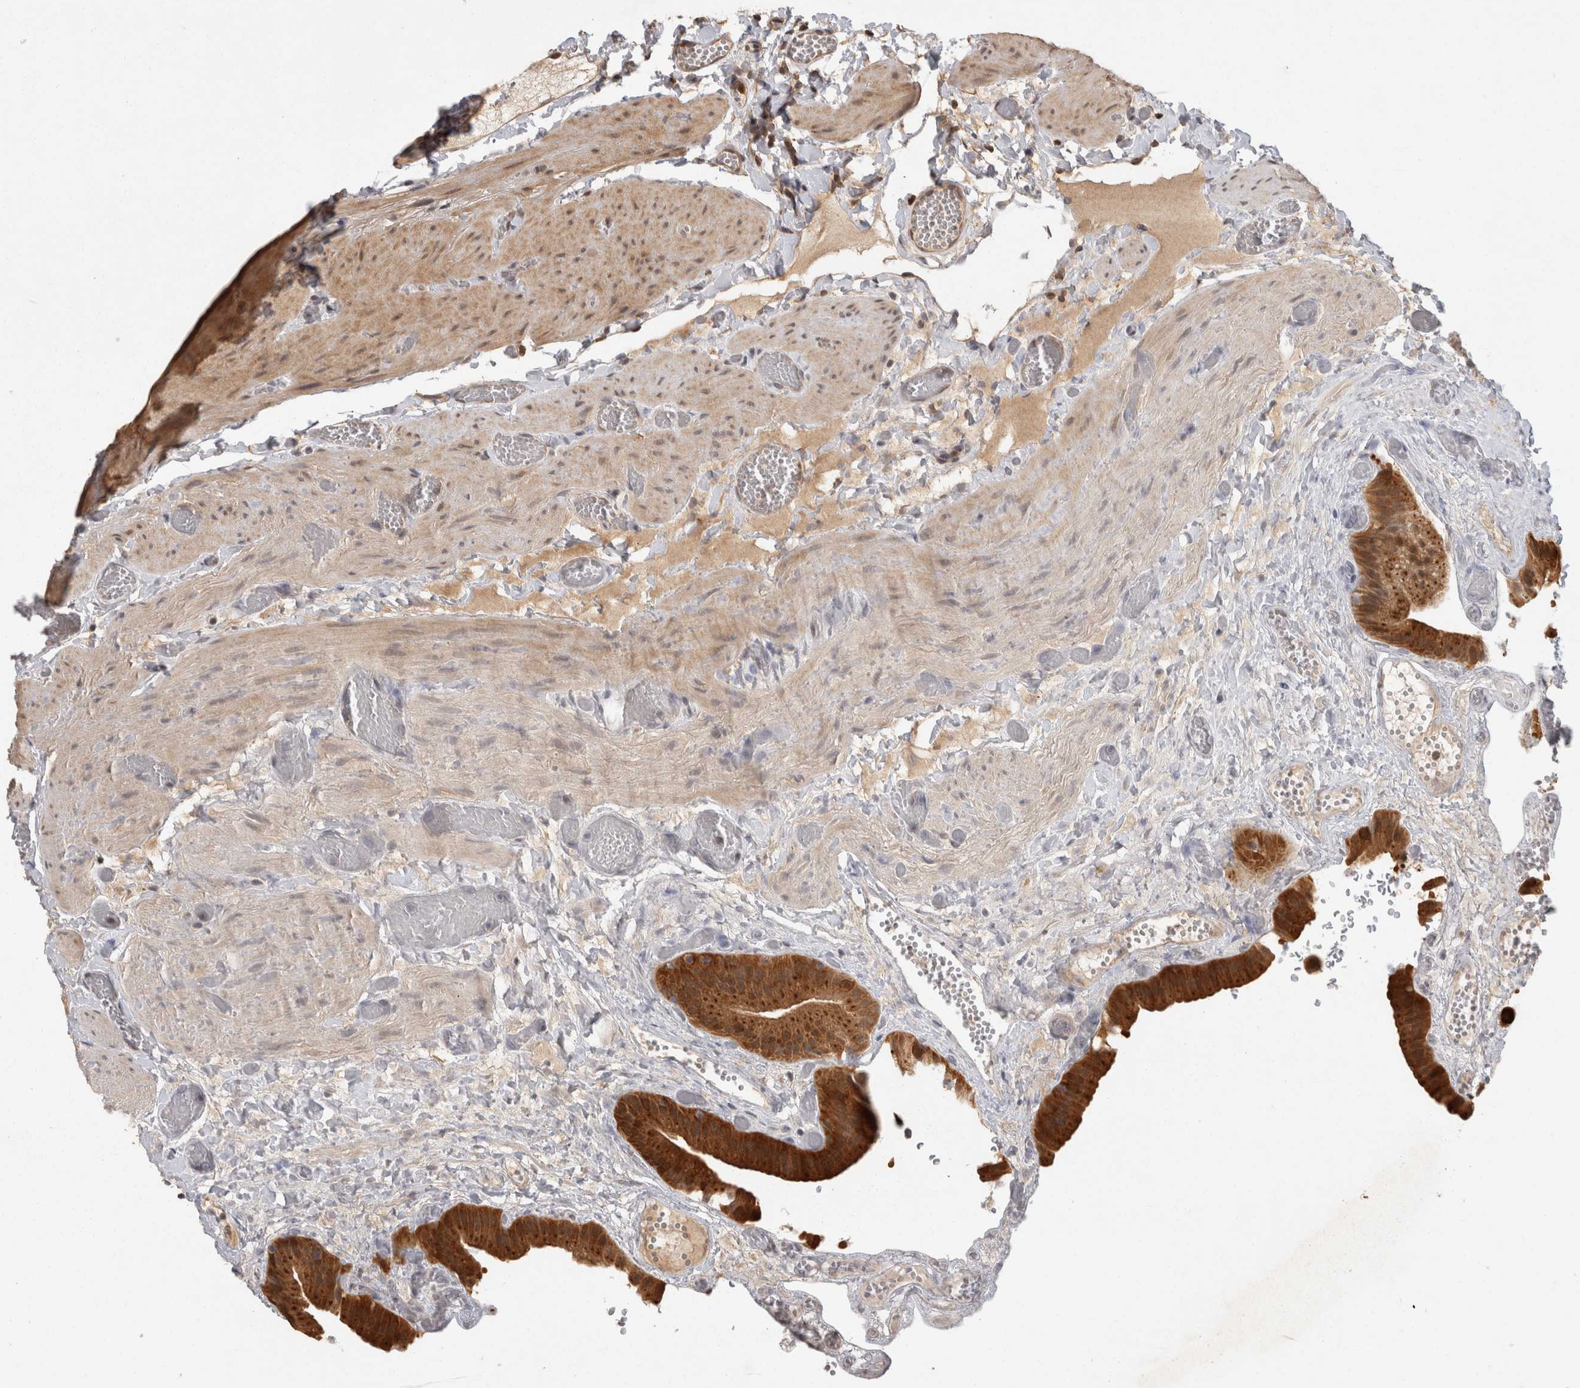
{"staining": {"intensity": "moderate", "quantity": ">75%", "location": "cytoplasmic/membranous"}, "tissue": "gallbladder", "cell_type": "Glandular cells", "image_type": "normal", "snomed": [{"axis": "morphology", "description": "Normal tissue, NOS"}, {"axis": "topography", "description": "Gallbladder"}], "caption": "Glandular cells show medium levels of moderate cytoplasmic/membranous staining in approximately >75% of cells in normal gallbladder.", "gene": "ACAT2", "patient": {"sex": "female", "age": 64}}